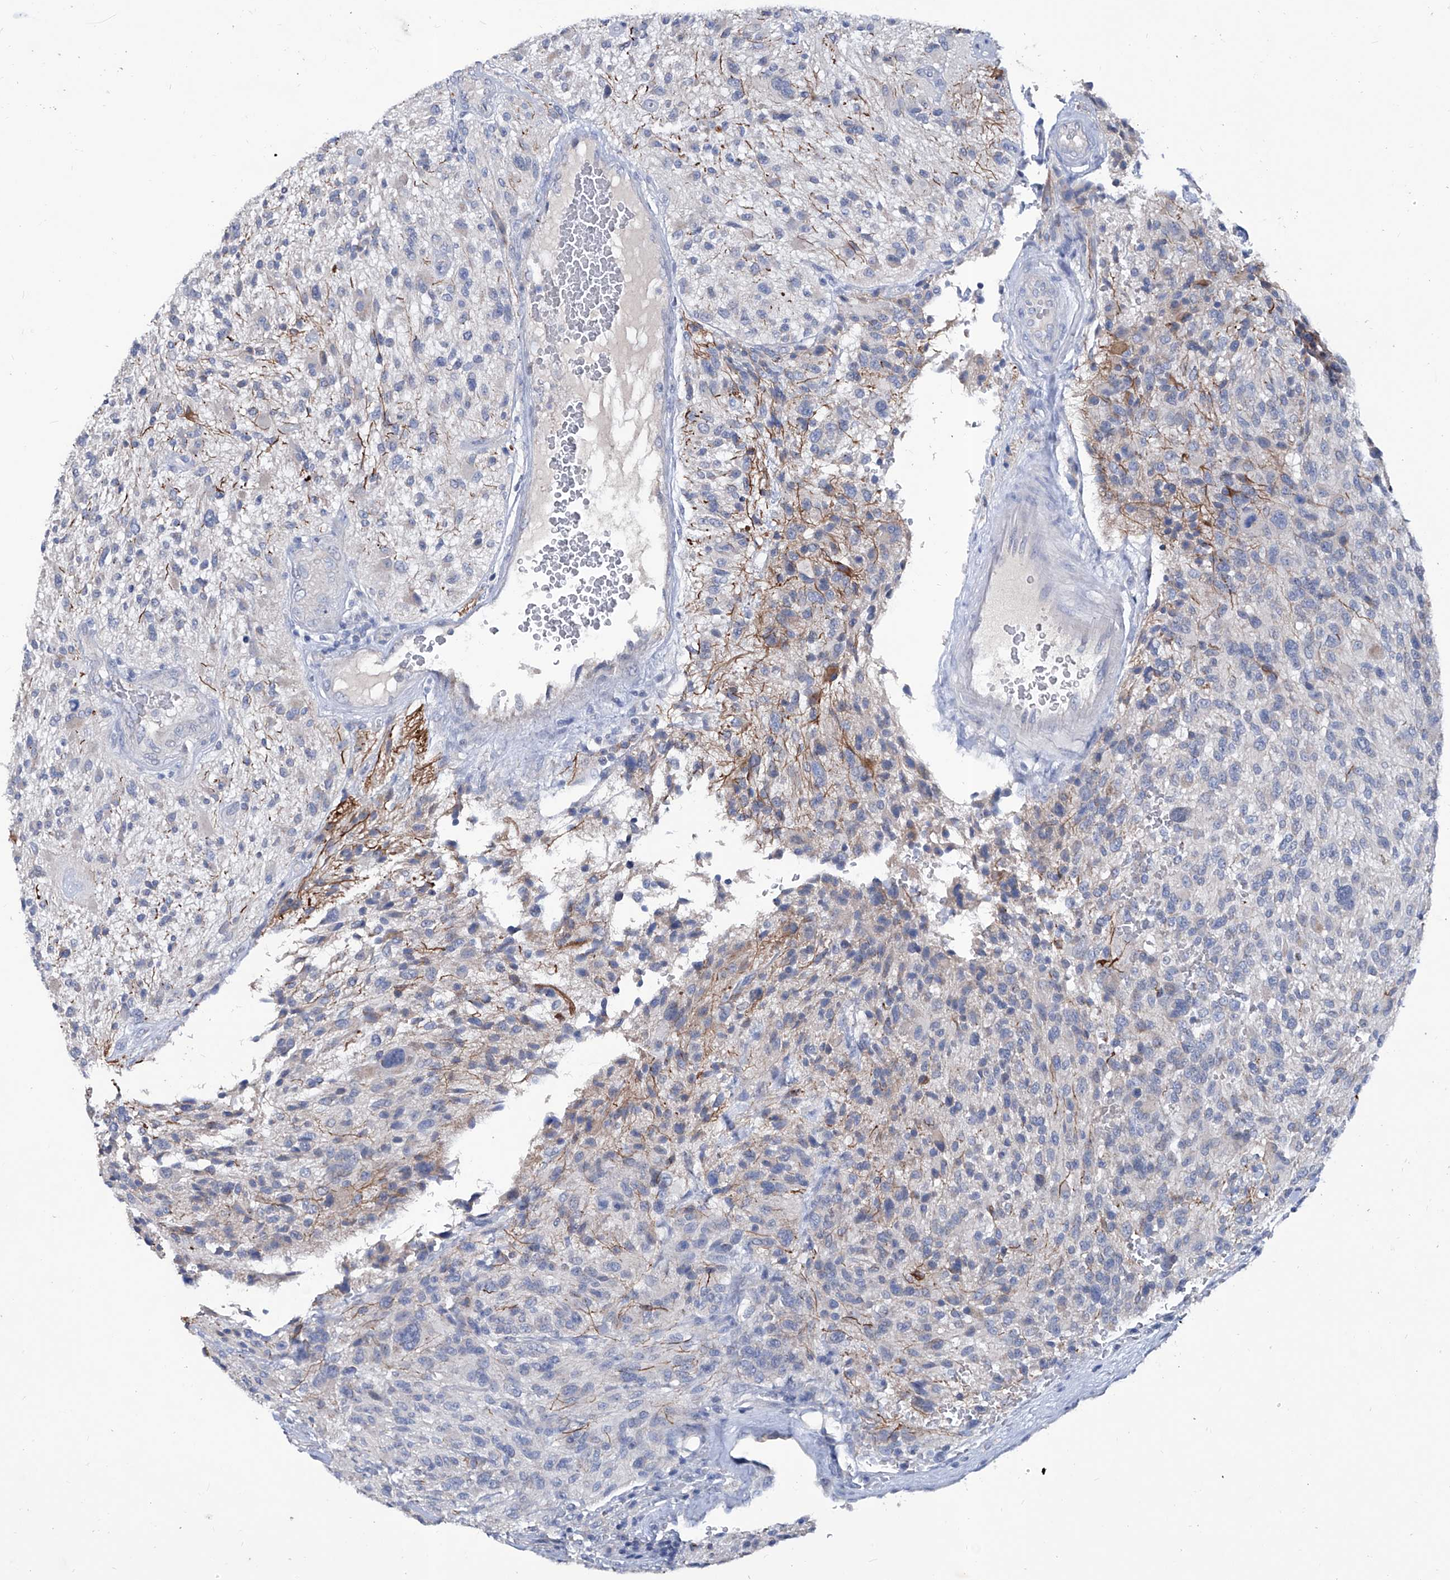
{"staining": {"intensity": "negative", "quantity": "none", "location": "none"}, "tissue": "glioma", "cell_type": "Tumor cells", "image_type": "cancer", "snomed": [{"axis": "morphology", "description": "Glioma, malignant, High grade"}, {"axis": "topography", "description": "Brain"}], "caption": "Tumor cells are negative for protein expression in human malignant glioma (high-grade). The staining is performed using DAB (3,3'-diaminobenzidine) brown chromogen with nuclei counter-stained in using hematoxylin.", "gene": "KLHL17", "patient": {"sex": "male", "age": 47}}